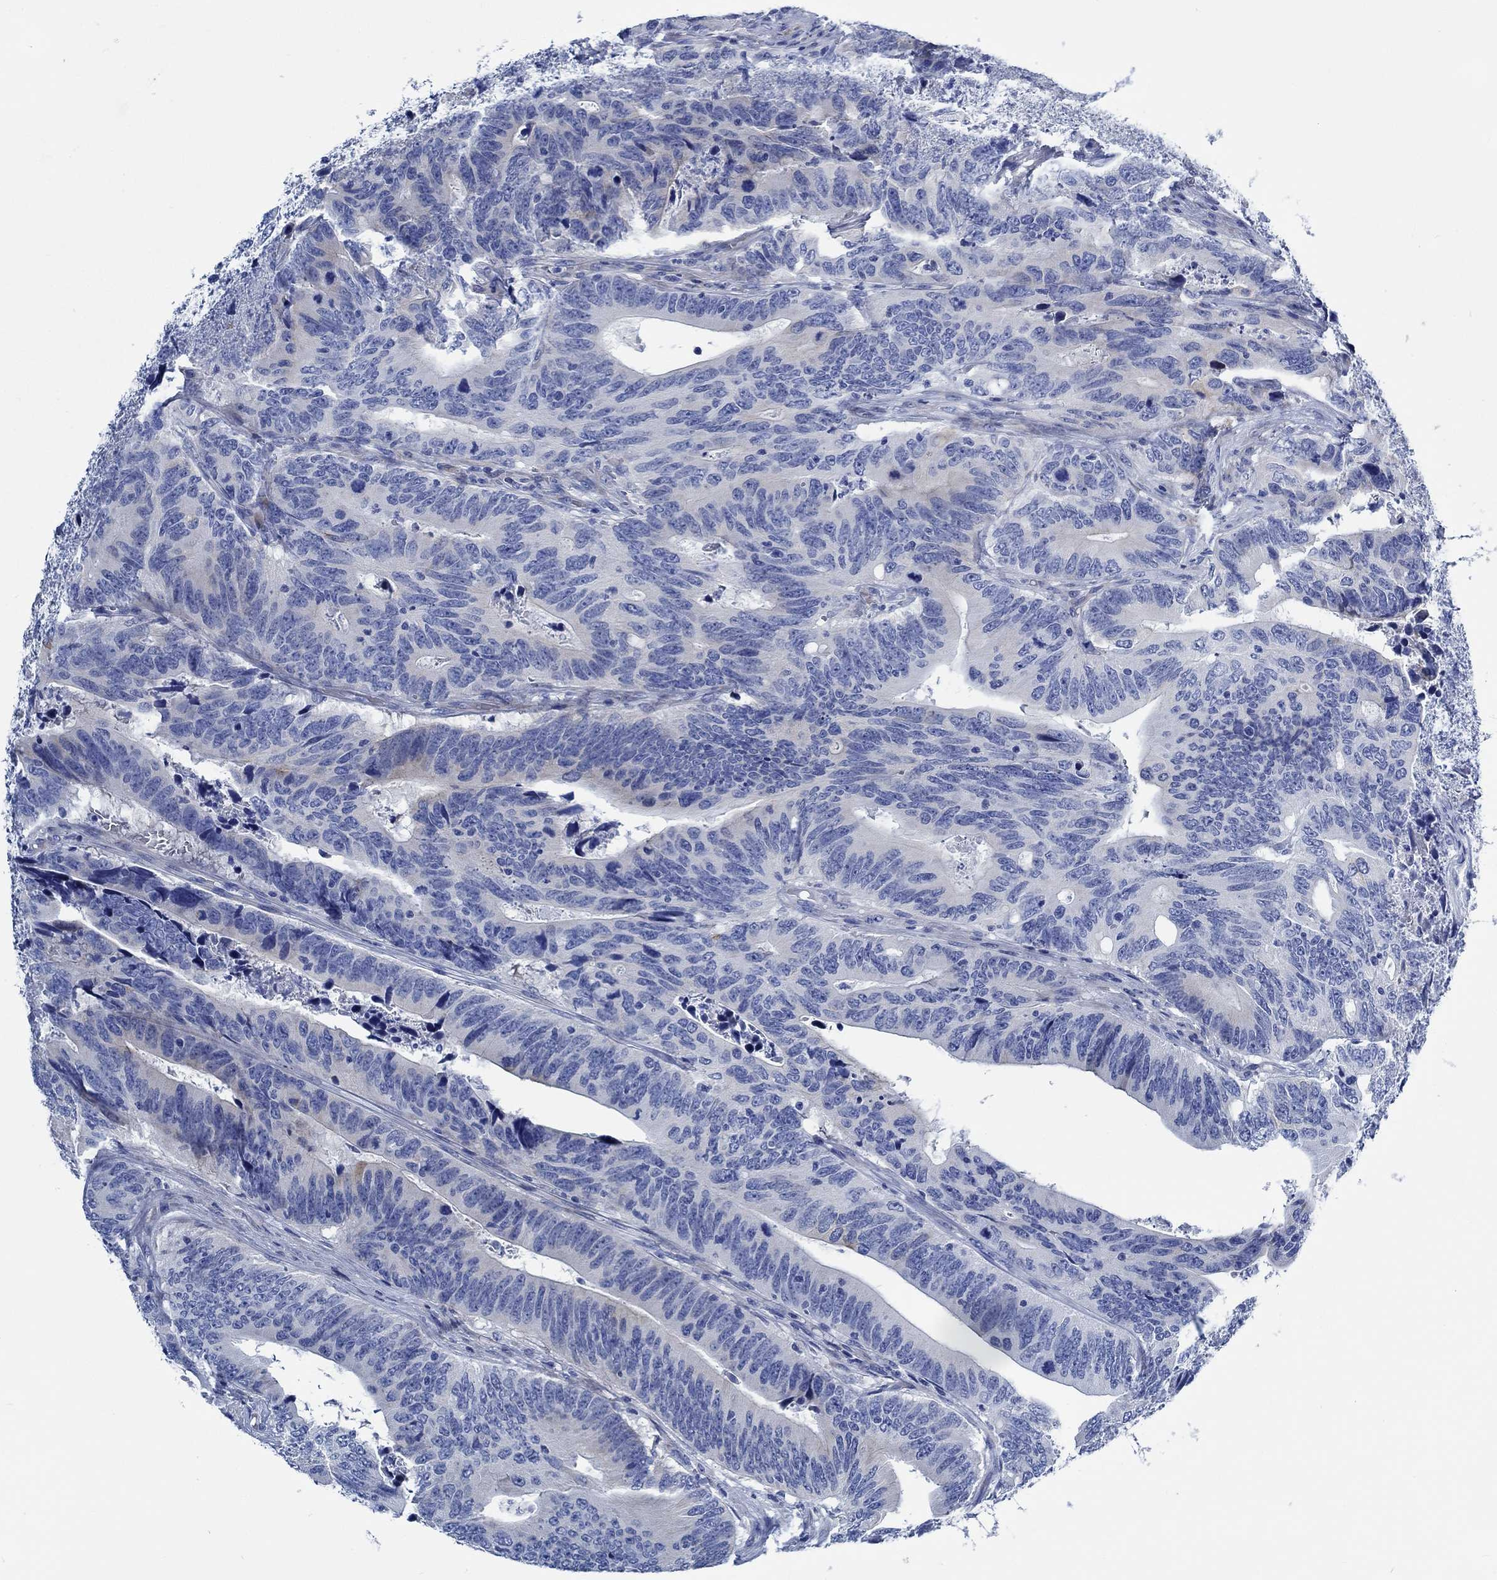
{"staining": {"intensity": "negative", "quantity": "none", "location": "none"}, "tissue": "colorectal cancer", "cell_type": "Tumor cells", "image_type": "cancer", "snomed": [{"axis": "morphology", "description": "Adenocarcinoma, NOS"}, {"axis": "topography", "description": "Colon"}], "caption": "The histopathology image displays no significant expression in tumor cells of adenocarcinoma (colorectal).", "gene": "SVEP1", "patient": {"sex": "female", "age": 90}}